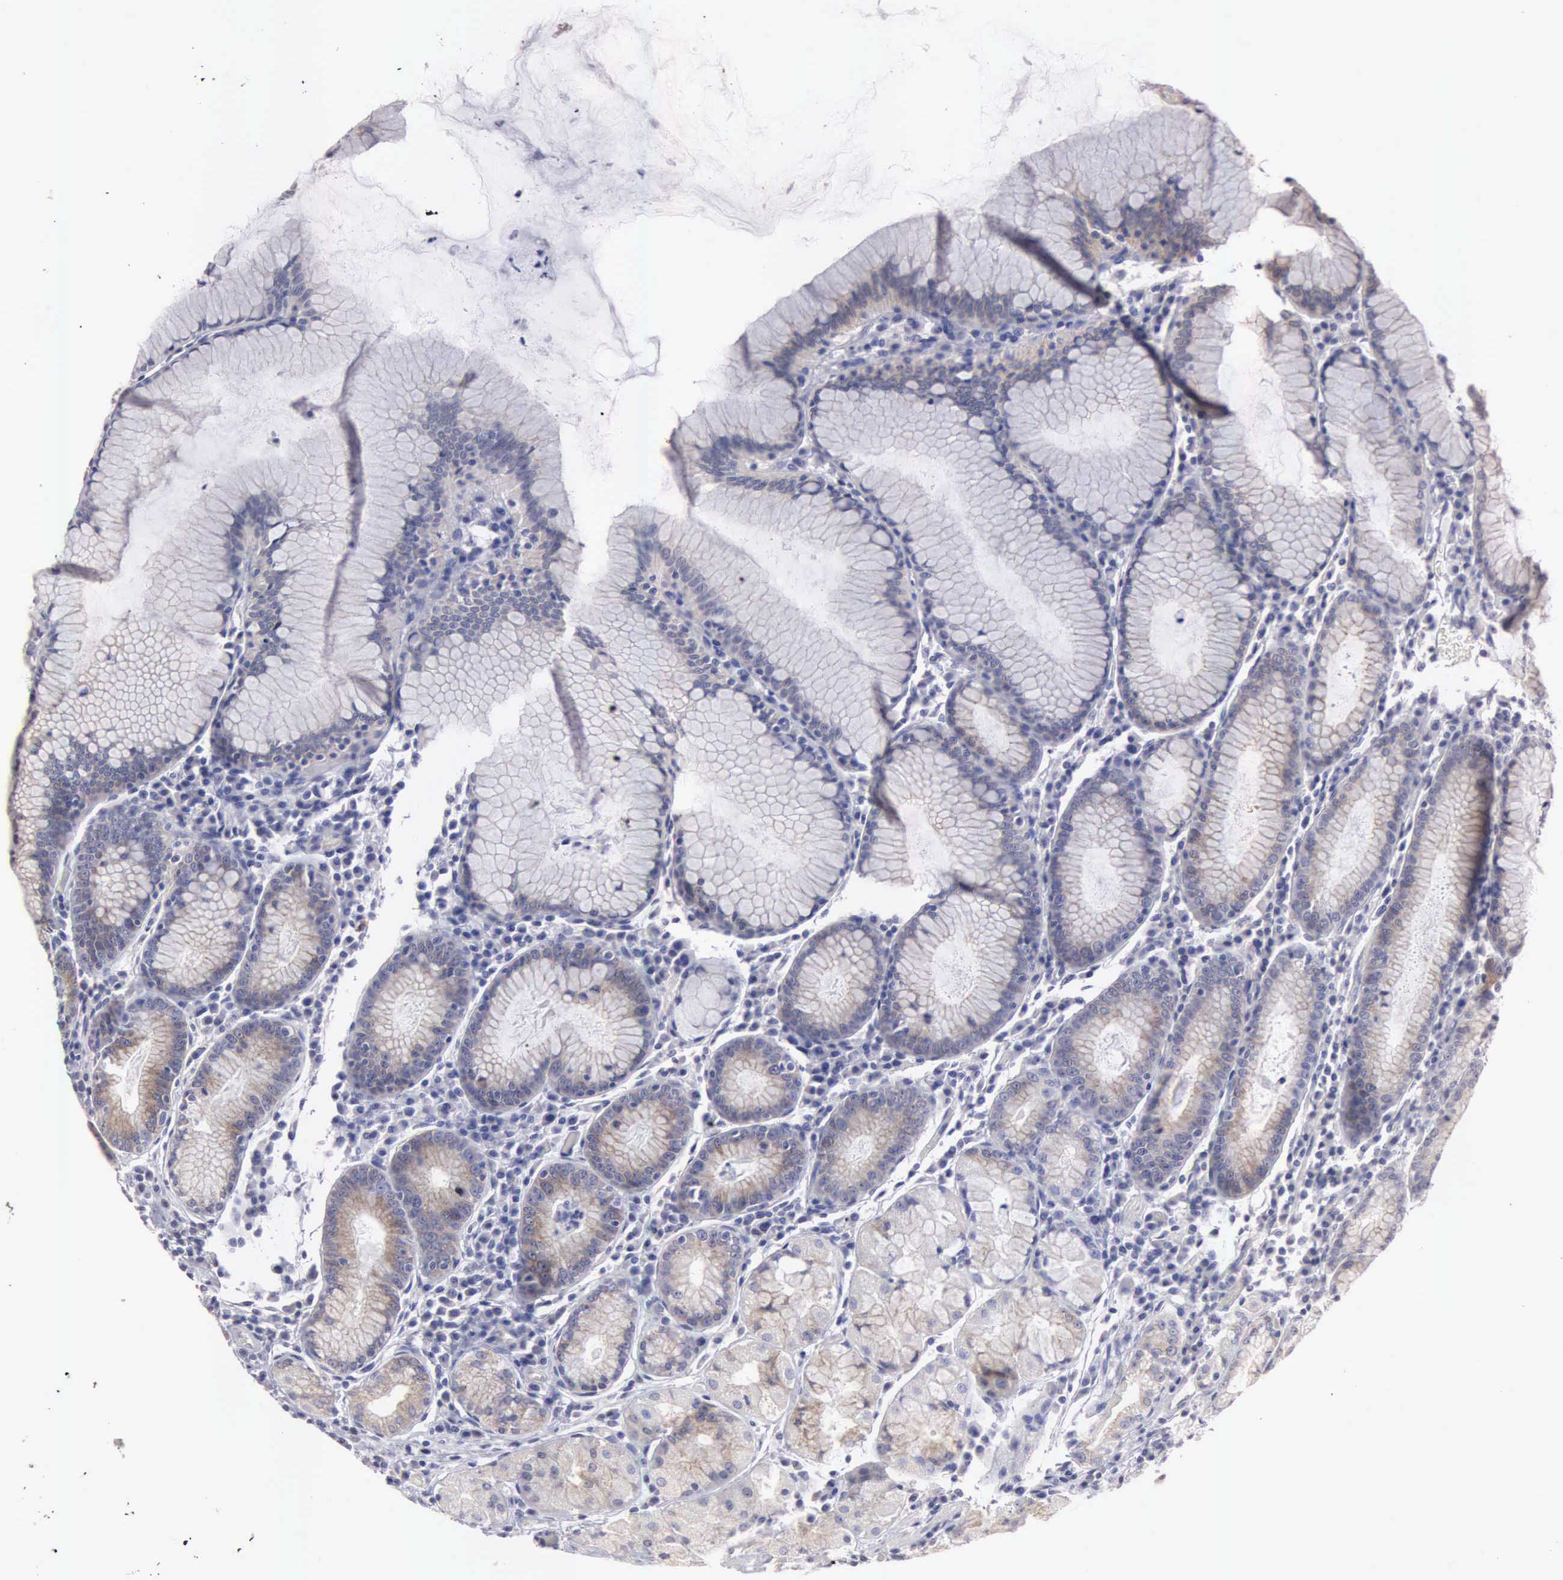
{"staining": {"intensity": "weak", "quantity": "25%-75%", "location": "cytoplasmic/membranous"}, "tissue": "stomach", "cell_type": "Glandular cells", "image_type": "normal", "snomed": [{"axis": "morphology", "description": "Normal tissue, NOS"}, {"axis": "topography", "description": "Stomach, lower"}], "caption": "Immunohistochemistry (IHC) histopathology image of benign stomach: human stomach stained using immunohistochemistry demonstrates low levels of weak protein expression localized specifically in the cytoplasmic/membranous of glandular cells, appearing as a cytoplasmic/membranous brown color.", "gene": "CEP170B", "patient": {"sex": "female", "age": 43}}